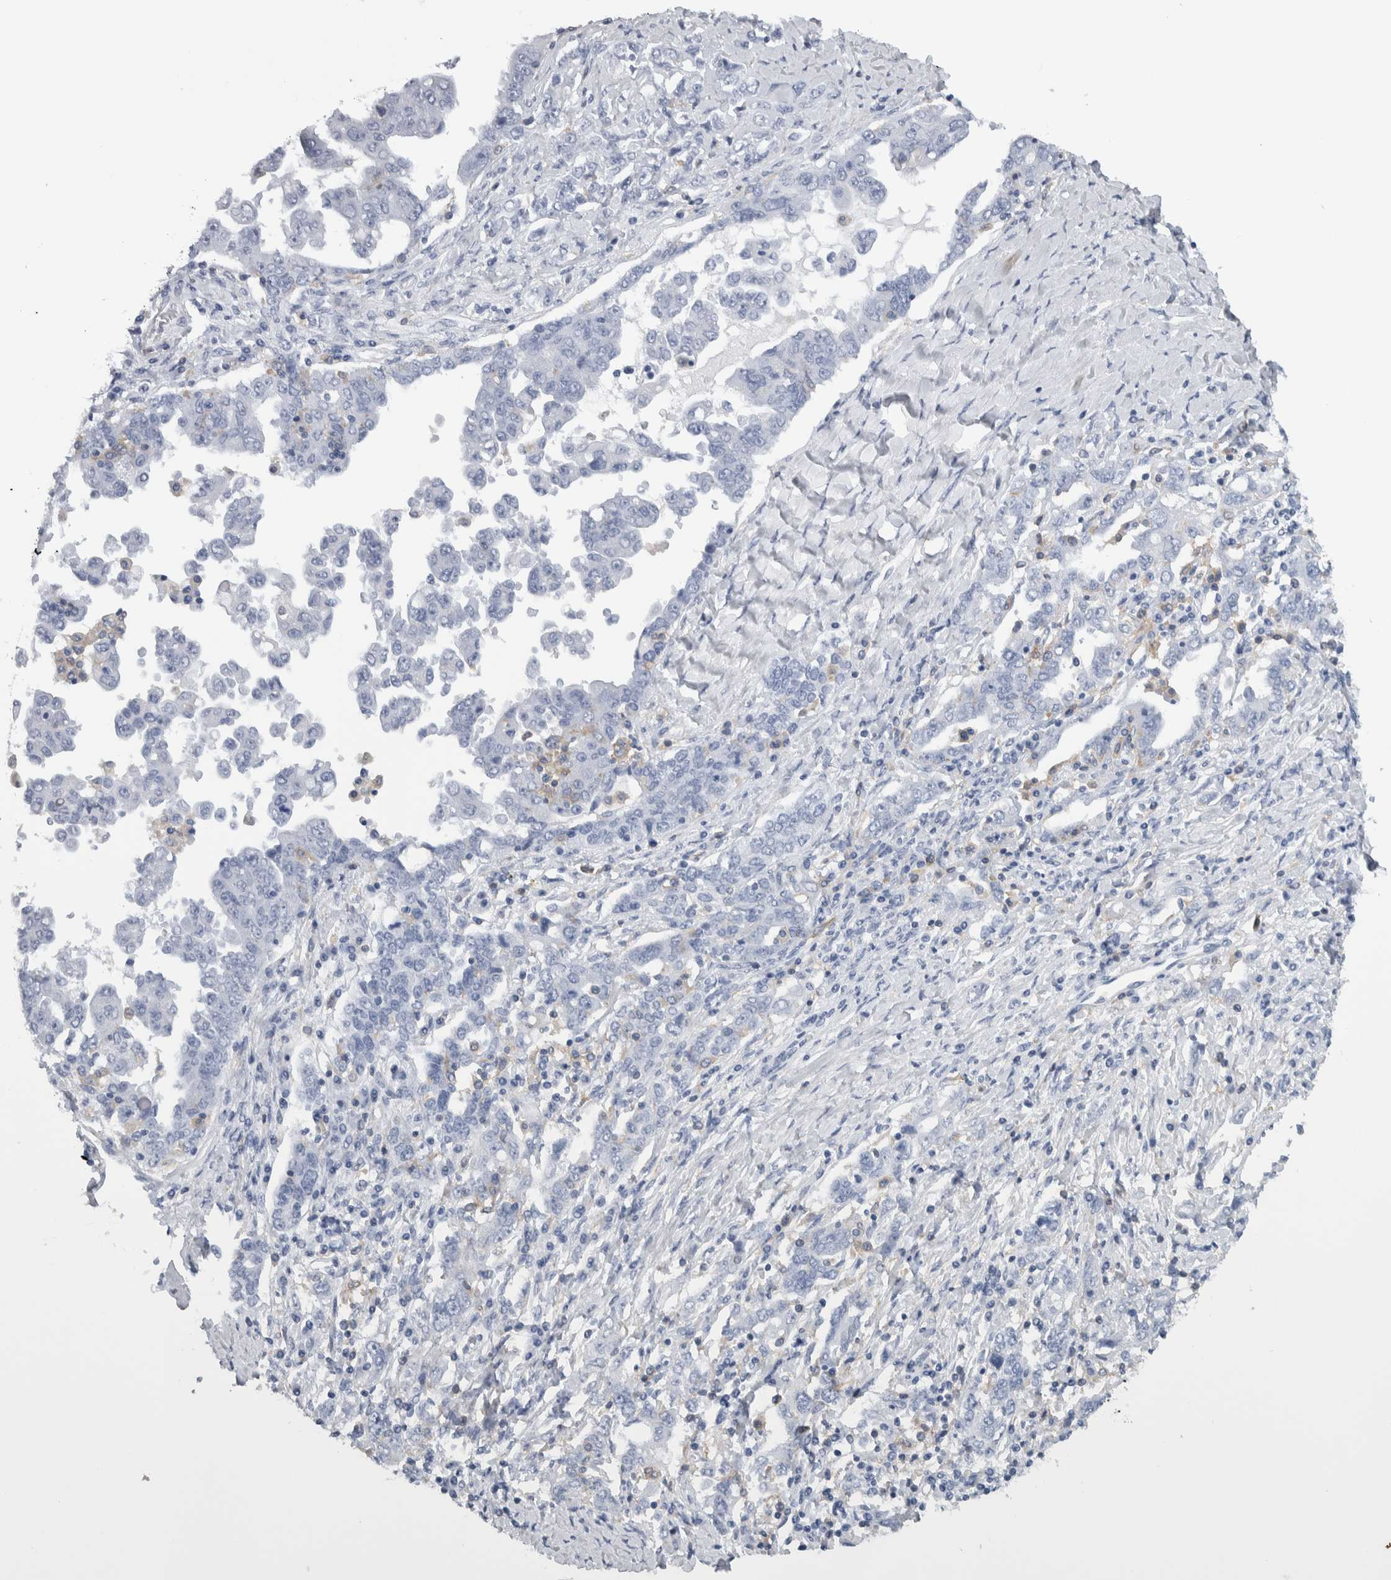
{"staining": {"intensity": "negative", "quantity": "none", "location": "none"}, "tissue": "ovarian cancer", "cell_type": "Tumor cells", "image_type": "cancer", "snomed": [{"axis": "morphology", "description": "Carcinoma, endometroid"}, {"axis": "topography", "description": "Ovary"}], "caption": "This is an immunohistochemistry (IHC) photomicrograph of ovarian cancer (endometroid carcinoma). There is no expression in tumor cells.", "gene": "SKAP2", "patient": {"sex": "female", "age": 62}}